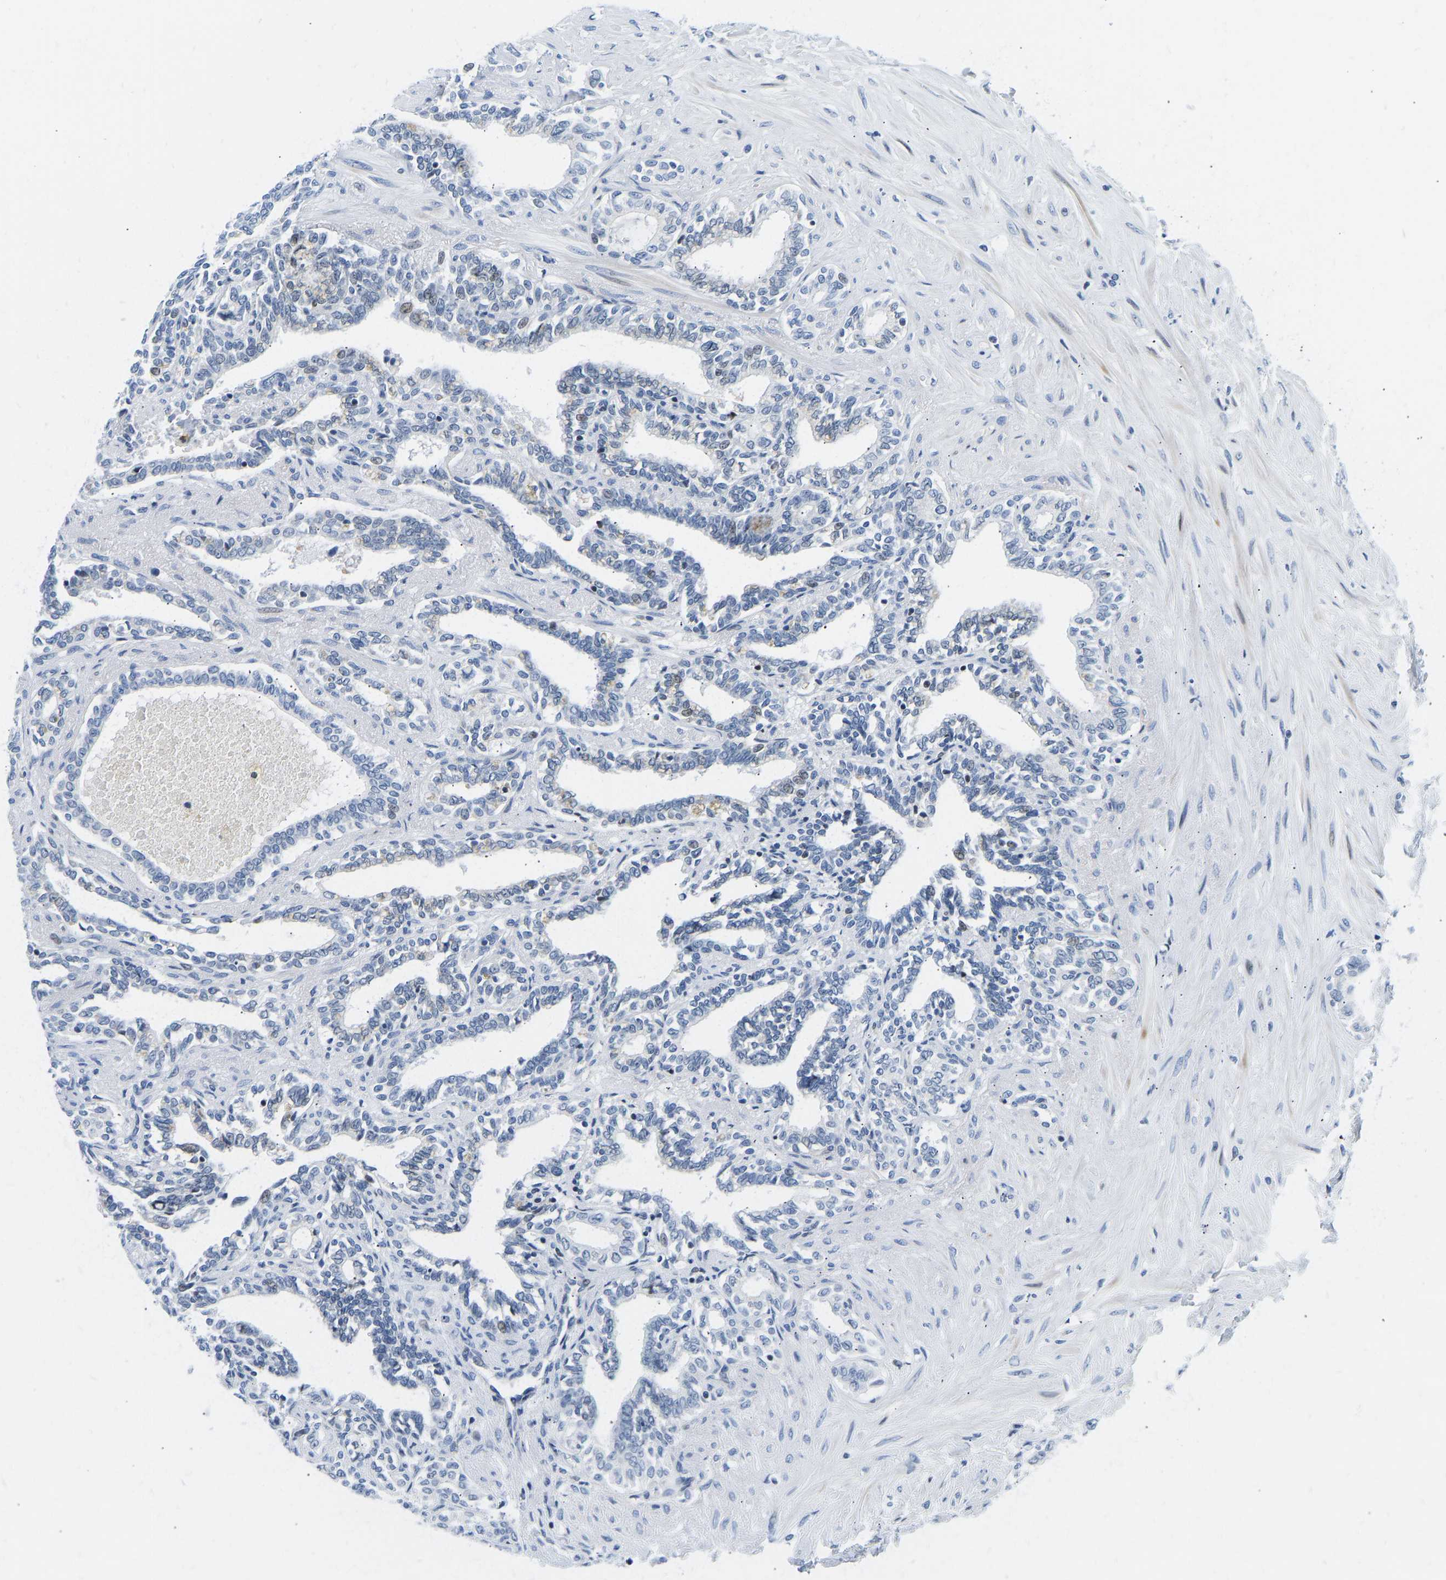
{"staining": {"intensity": "weak", "quantity": "<25%", "location": "nuclear"}, "tissue": "seminal vesicle", "cell_type": "Glandular cells", "image_type": "normal", "snomed": [{"axis": "morphology", "description": "Normal tissue, NOS"}, {"axis": "morphology", "description": "Adenocarcinoma, High grade"}, {"axis": "topography", "description": "Prostate"}, {"axis": "topography", "description": "Seminal veicle"}], "caption": "Seminal vesicle stained for a protein using immunohistochemistry displays no positivity glandular cells.", "gene": "HDAC5", "patient": {"sex": "male", "age": 55}}